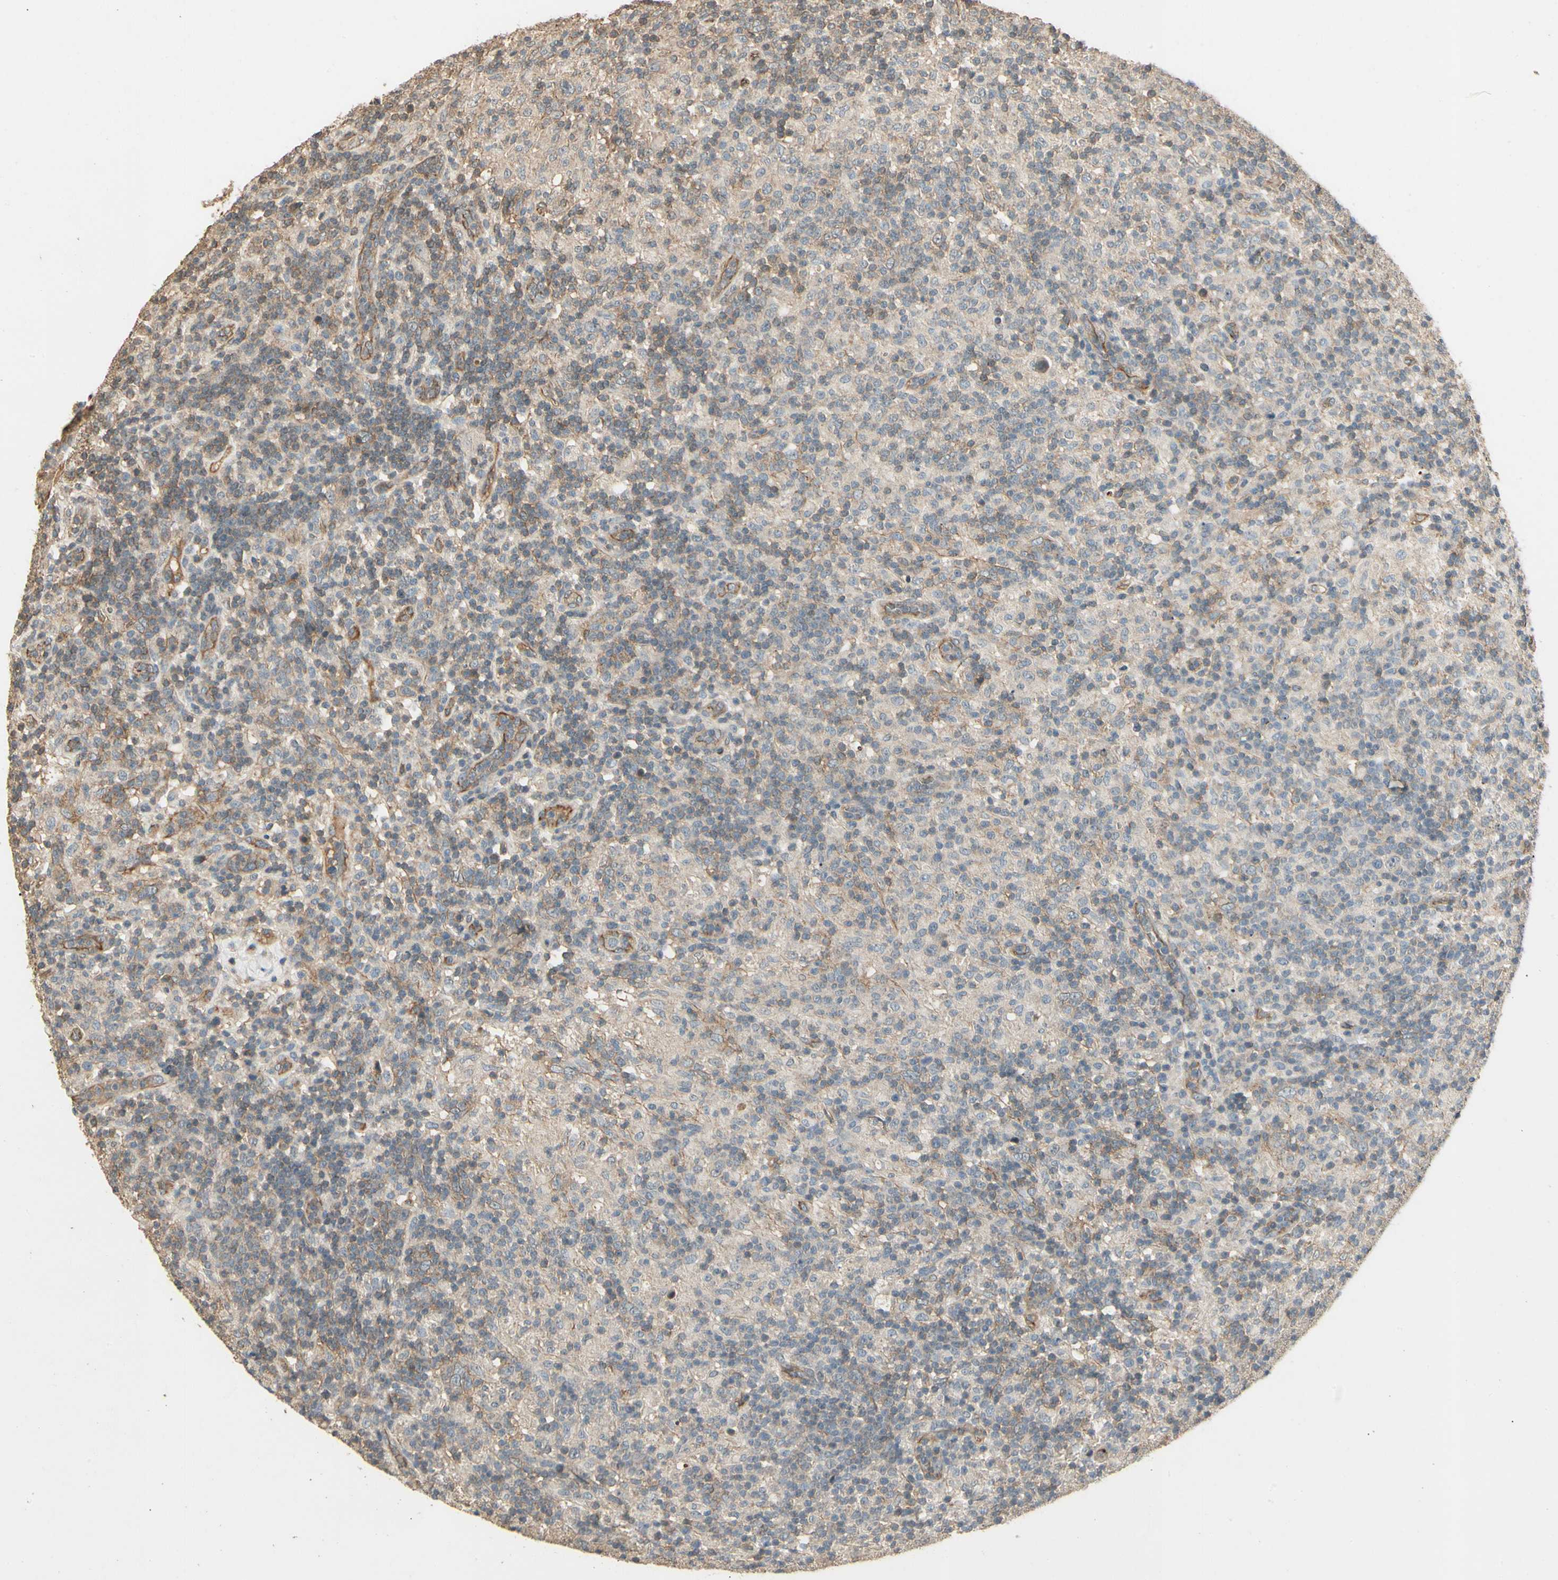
{"staining": {"intensity": "negative", "quantity": "none", "location": "none"}, "tissue": "lymphoma", "cell_type": "Tumor cells", "image_type": "cancer", "snomed": [{"axis": "morphology", "description": "Hodgkin's disease, NOS"}, {"axis": "topography", "description": "Lymph node"}], "caption": "Immunohistochemical staining of Hodgkin's disease shows no significant positivity in tumor cells.", "gene": "RNF180", "patient": {"sex": "male", "age": 70}}